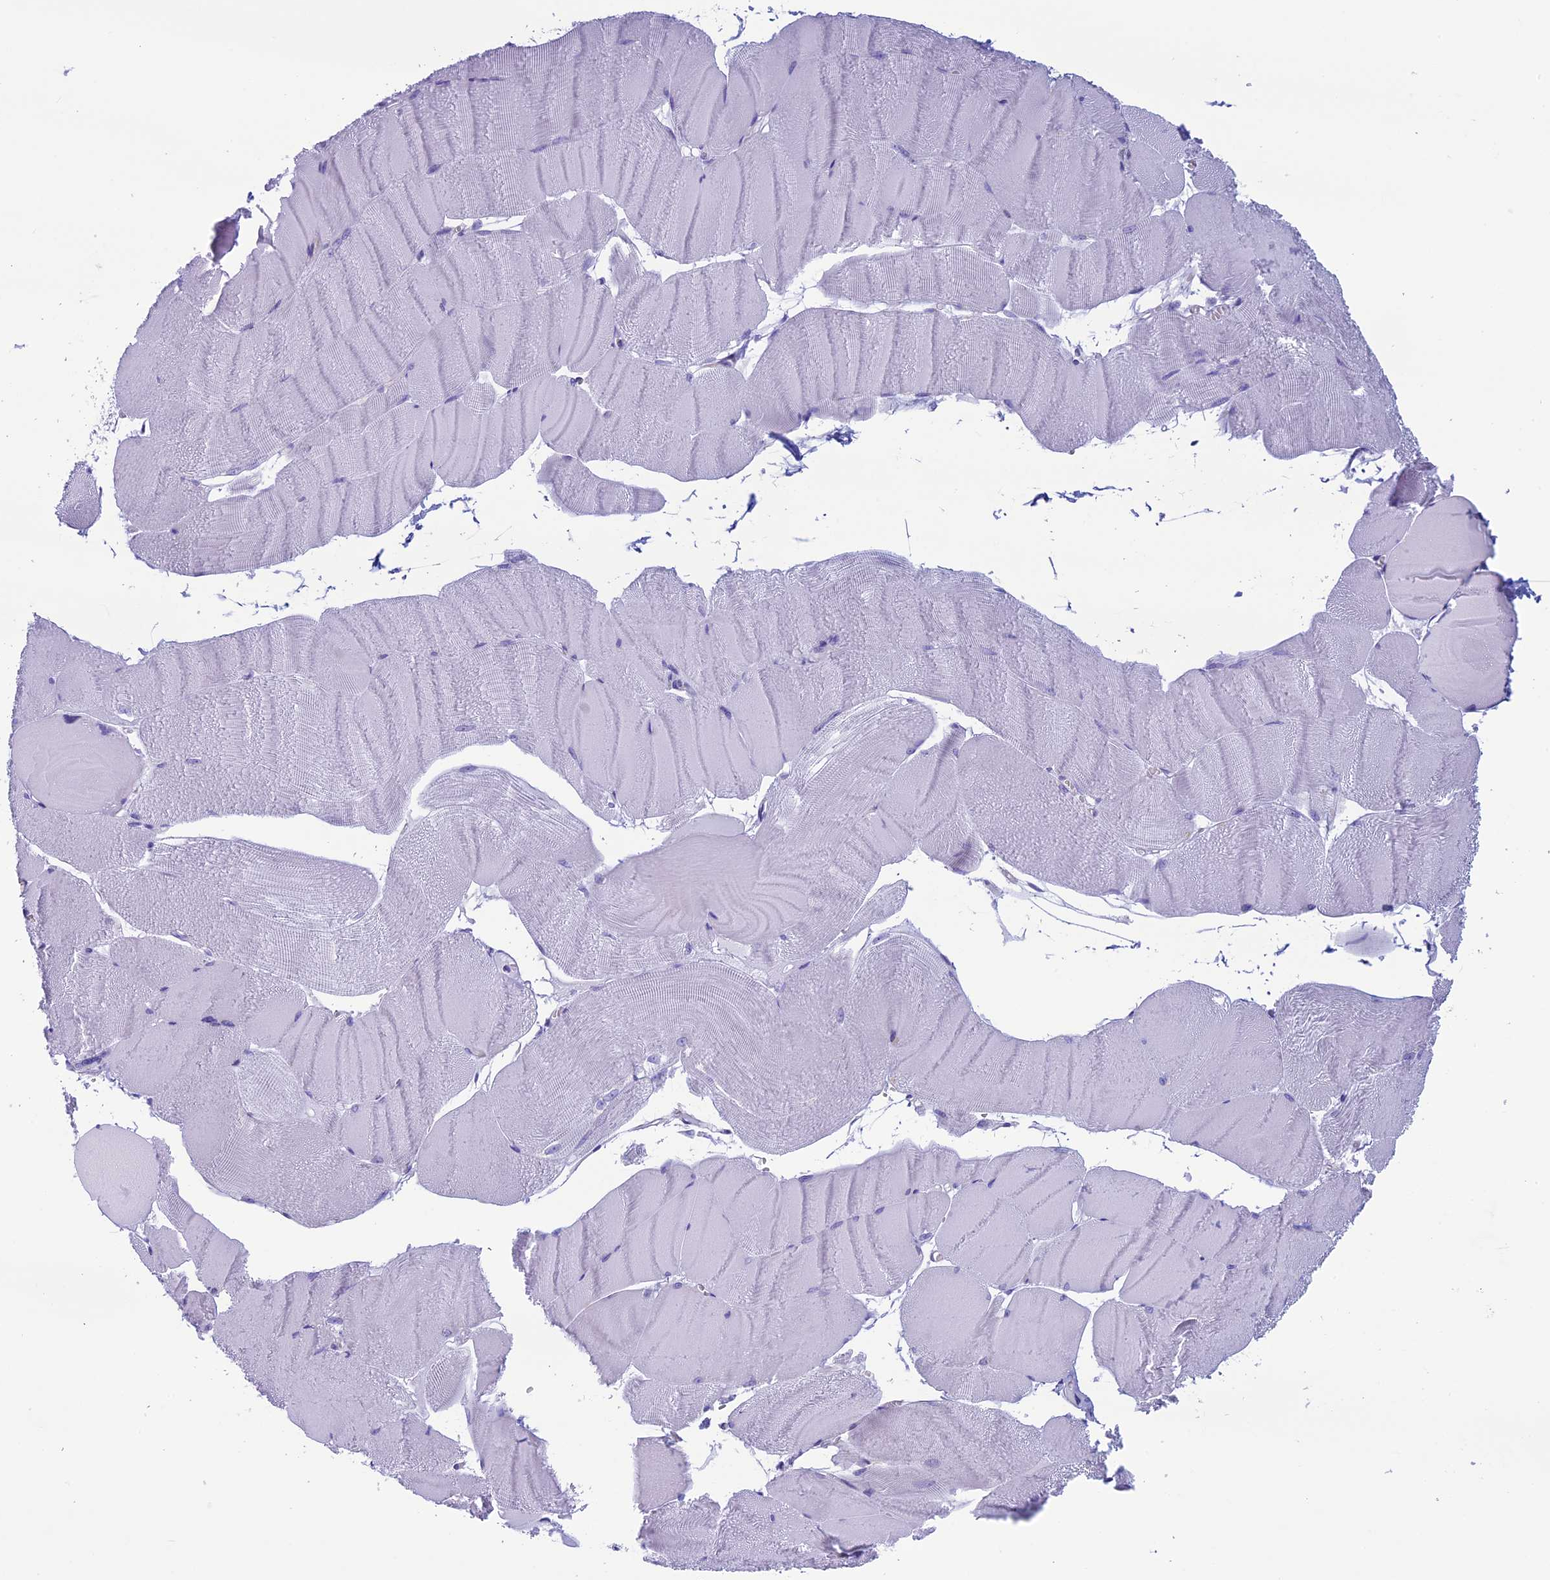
{"staining": {"intensity": "negative", "quantity": "none", "location": "none"}, "tissue": "skeletal muscle", "cell_type": "Myocytes", "image_type": "normal", "snomed": [{"axis": "morphology", "description": "Normal tissue, NOS"}, {"axis": "morphology", "description": "Basal cell carcinoma"}, {"axis": "topography", "description": "Skeletal muscle"}], "caption": "This is a micrograph of IHC staining of unremarkable skeletal muscle, which shows no positivity in myocytes.", "gene": "FAM169A", "patient": {"sex": "female", "age": 64}}